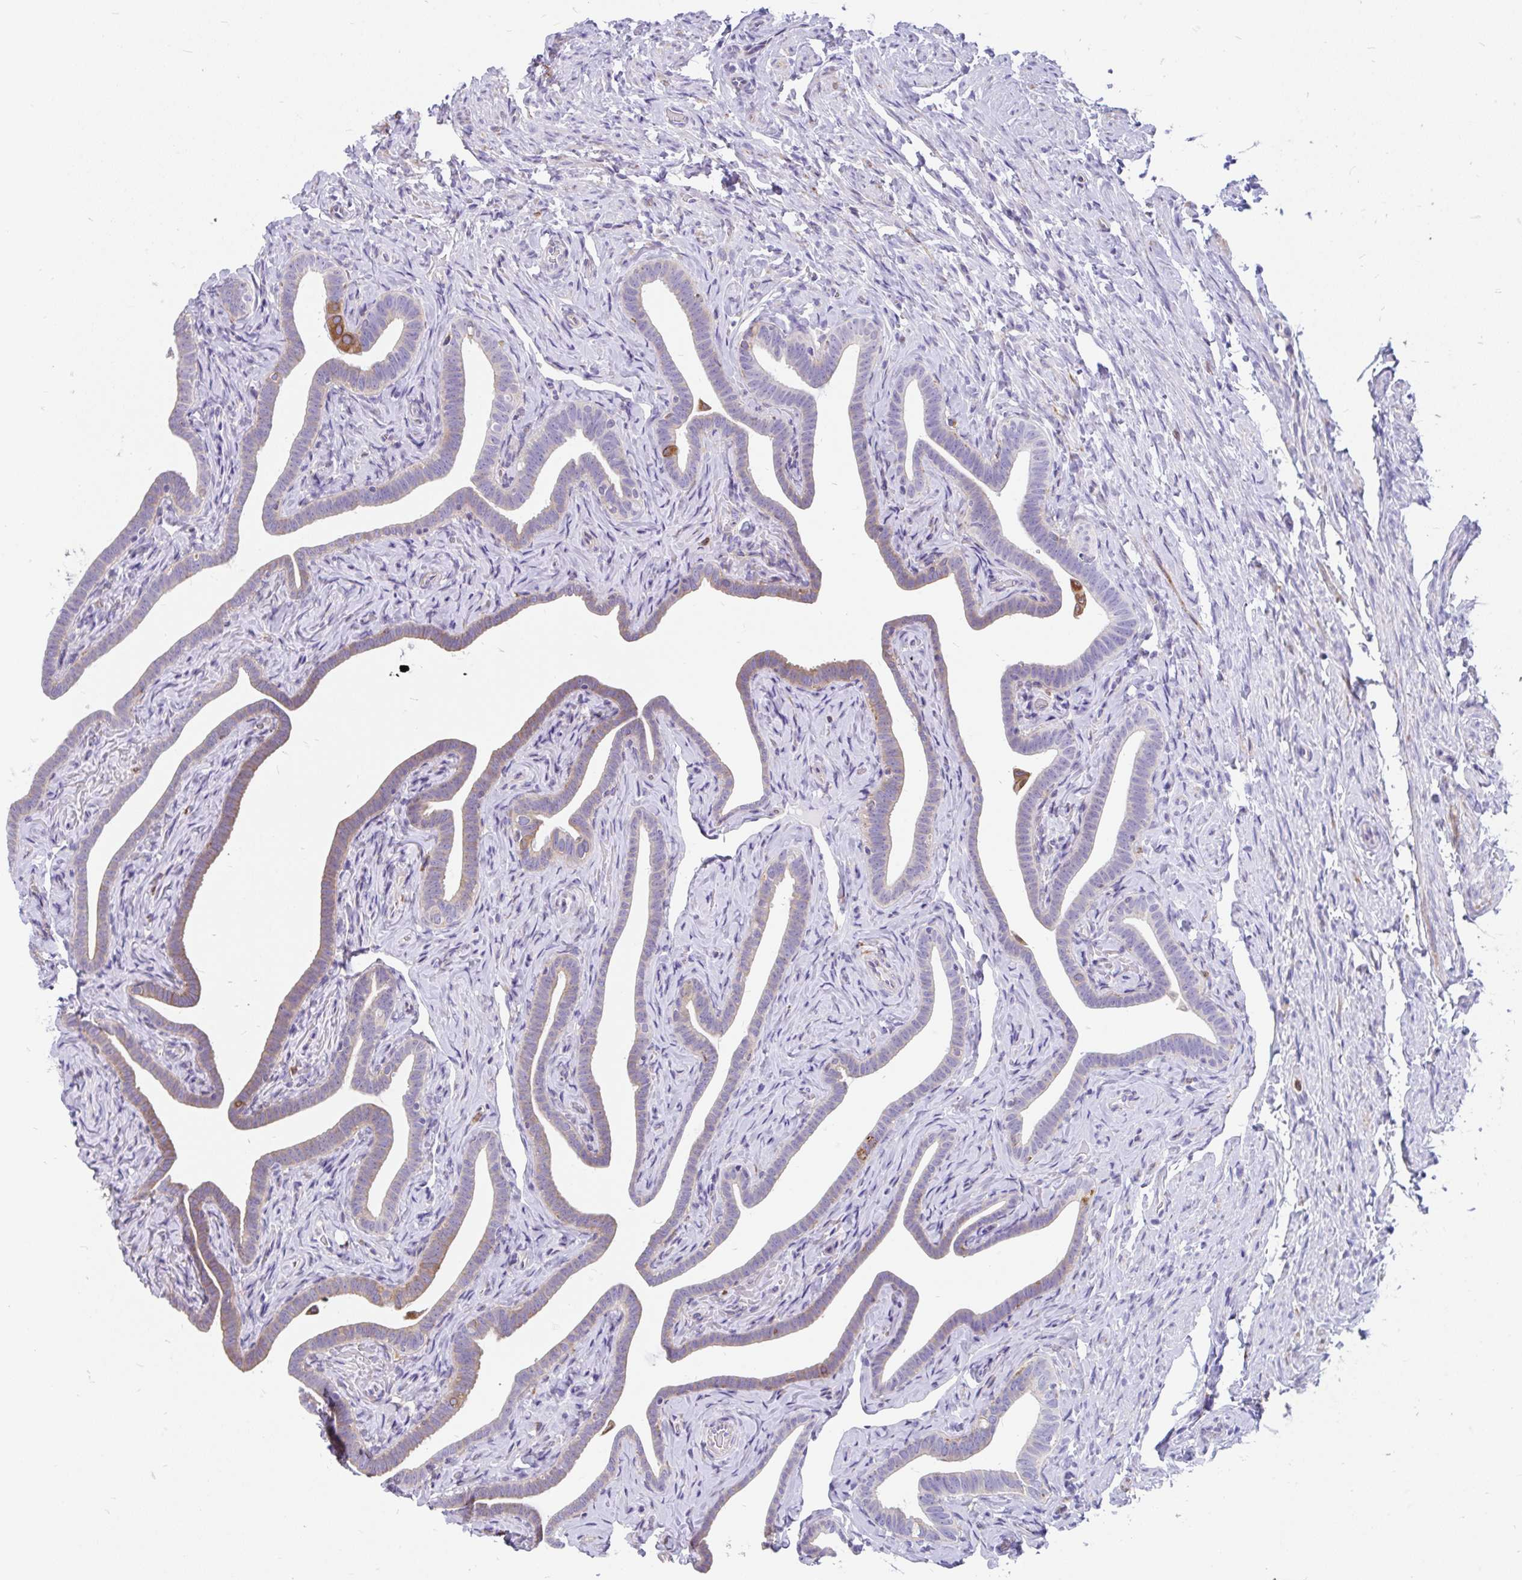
{"staining": {"intensity": "moderate", "quantity": "25%-75%", "location": "cytoplasmic/membranous"}, "tissue": "fallopian tube", "cell_type": "Glandular cells", "image_type": "normal", "snomed": [{"axis": "morphology", "description": "Normal tissue, NOS"}, {"axis": "topography", "description": "Fallopian tube"}], "caption": "A medium amount of moderate cytoplasmic/membranous positivity is present in about 25%-75% of glandular cells in benign fallopian tube. (Brightfield microscopy of DAB IHC at high magnification).", "gene": "EML5", "patient": {"sex": "female", "age": 69}}